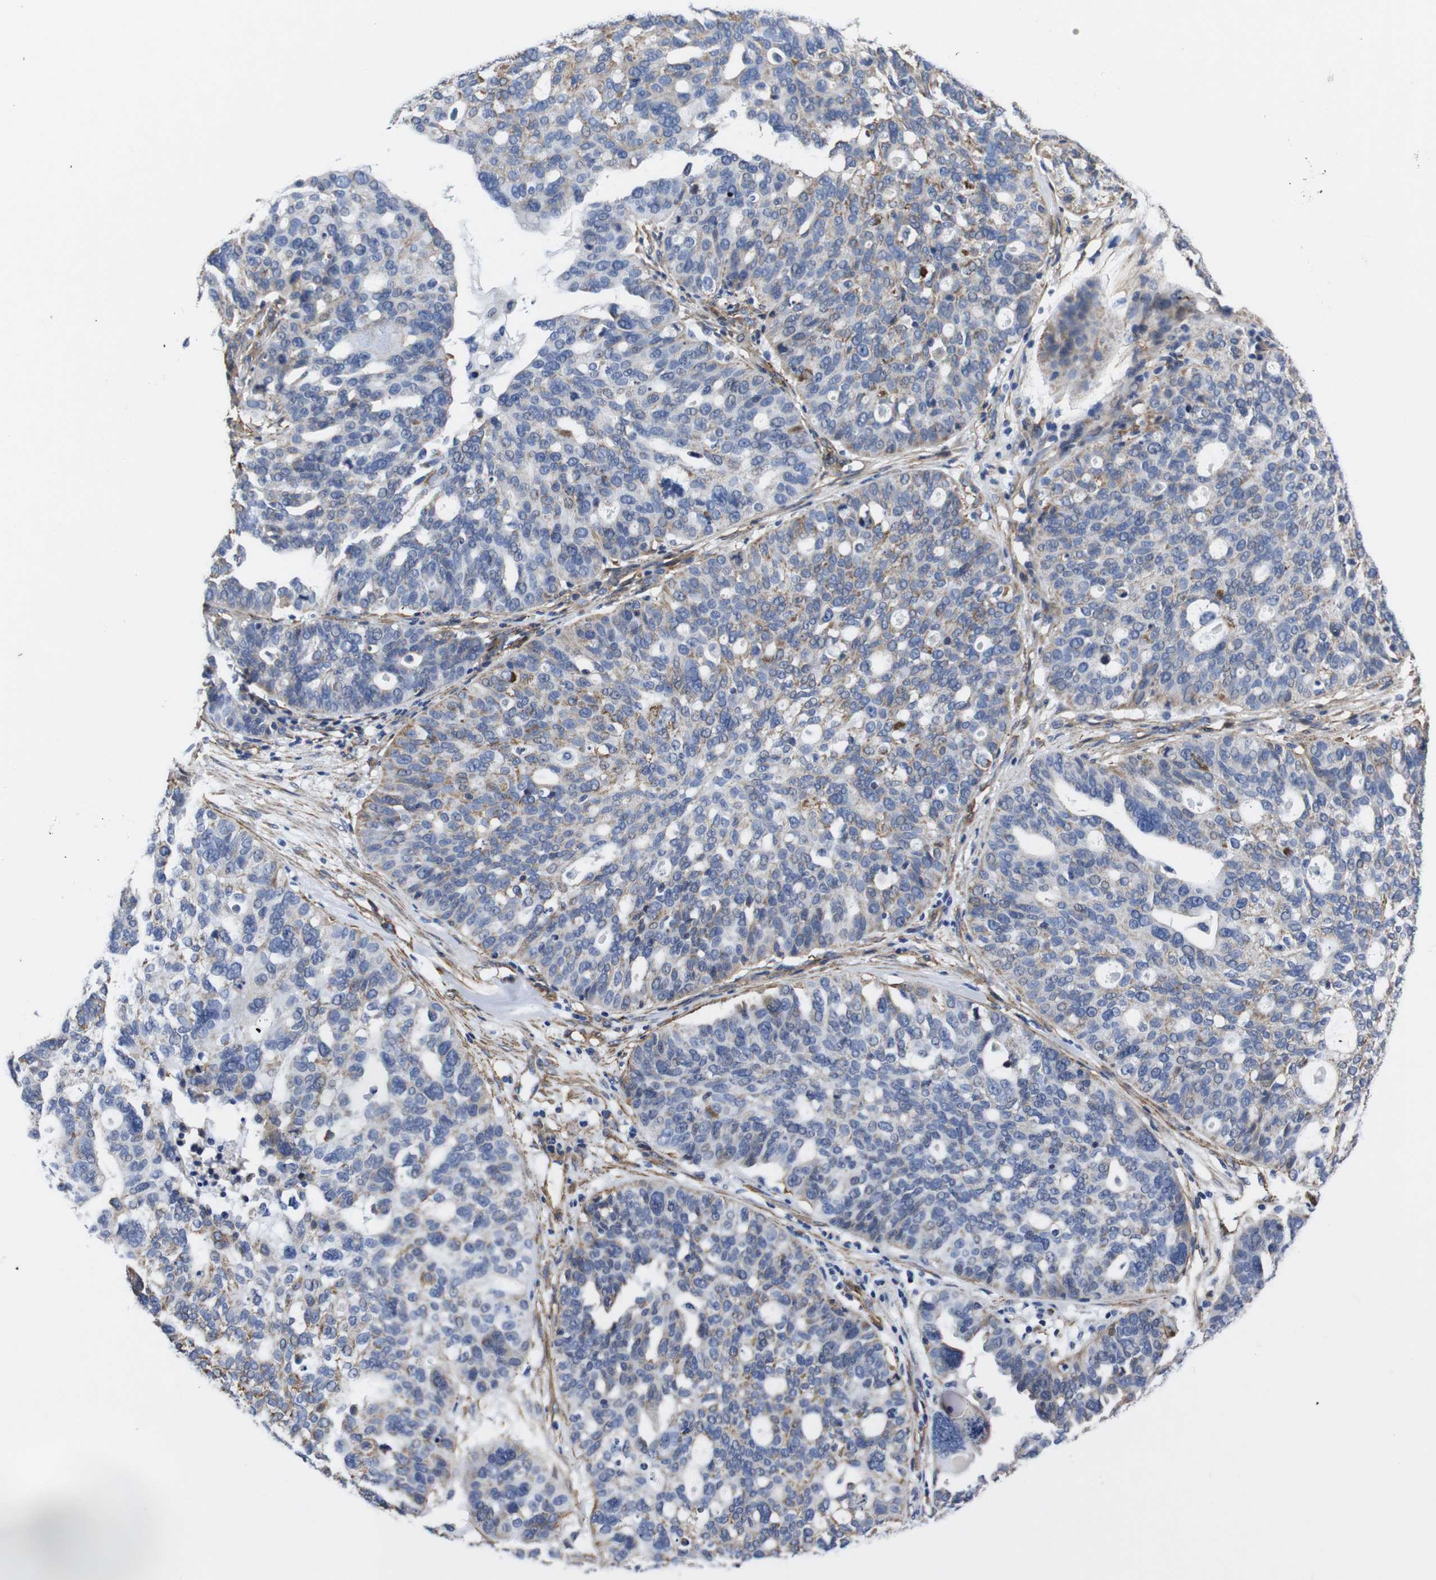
{"staining": {"intensity": "moderate", "quantity": "<25%", "location": "cytoplasmic/membranous"}, "tissue": "ovarian cancer", "cell_type": "Tumor cells", "image_type": "cancer", "snomed": [{"axis": "morphology", "description": "Cystadenocarcinoma, serous, NOS"}, {"axis": "topography", "description": "Ovary"}], "caption": "Brown immunohistochemical staining in human ovarian cancer exhibits moderate cytoplasmic/membranous positivity in approximately <25% of tumor cells.", "gene": "WNT10A", "patient": {"sex": "female", "age": 59}}